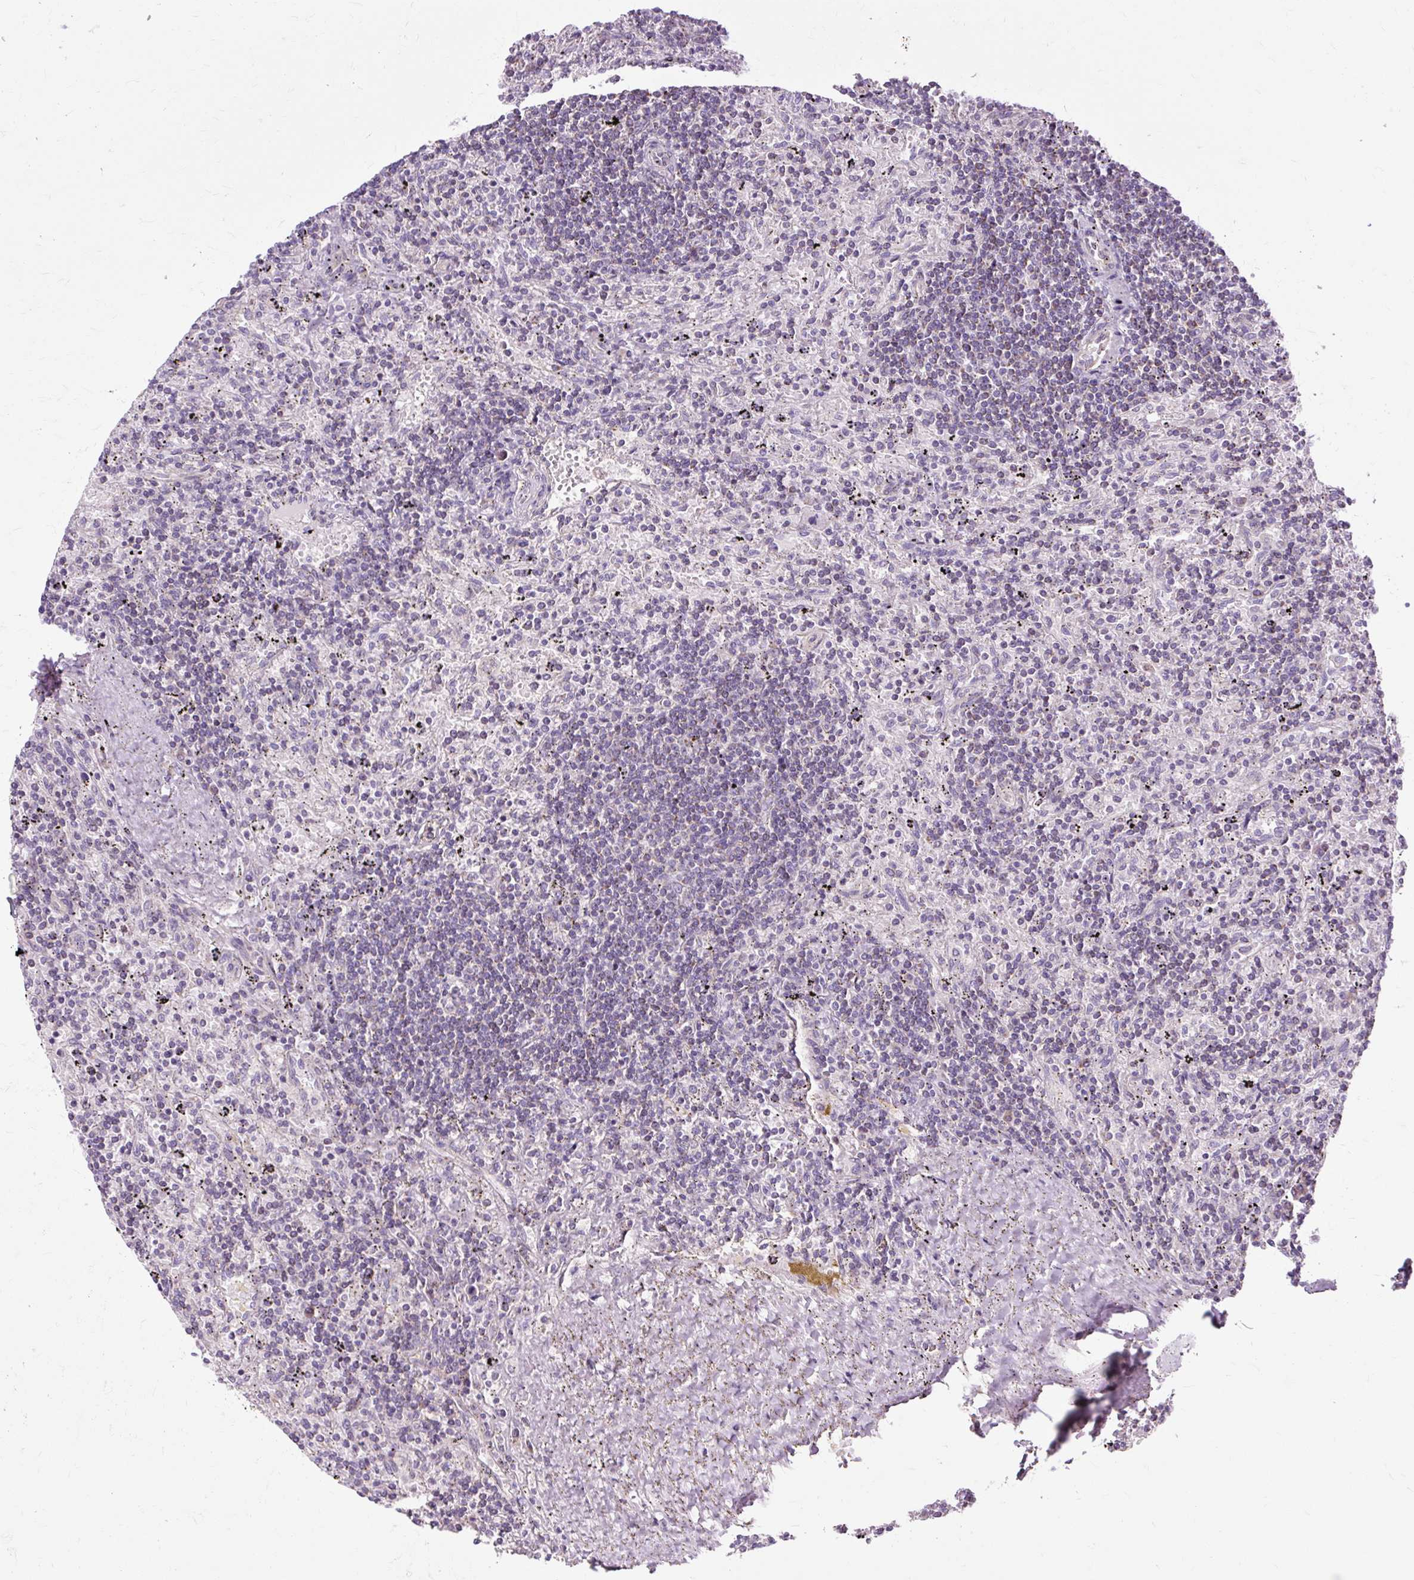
{"staining": {"intensity": "negative", "quantity": "none", "location": "none"}, "tissue": "lymphoma", "cell_type": "Tumor cells", "image_type": "cancer", "snomed": [{"axis": "morphology", "description": "Malignant lymphoma, non-Hodgkin's type, Low grade"}, {"axis": "topography", "description": "Spleen"}], "caption": "Tumor cells are negative for brown protein staining in lymphoma. Nuclei are stained in blue.", "gene": "PDZD2", "patient": {"sex": "male", "age": 76}}